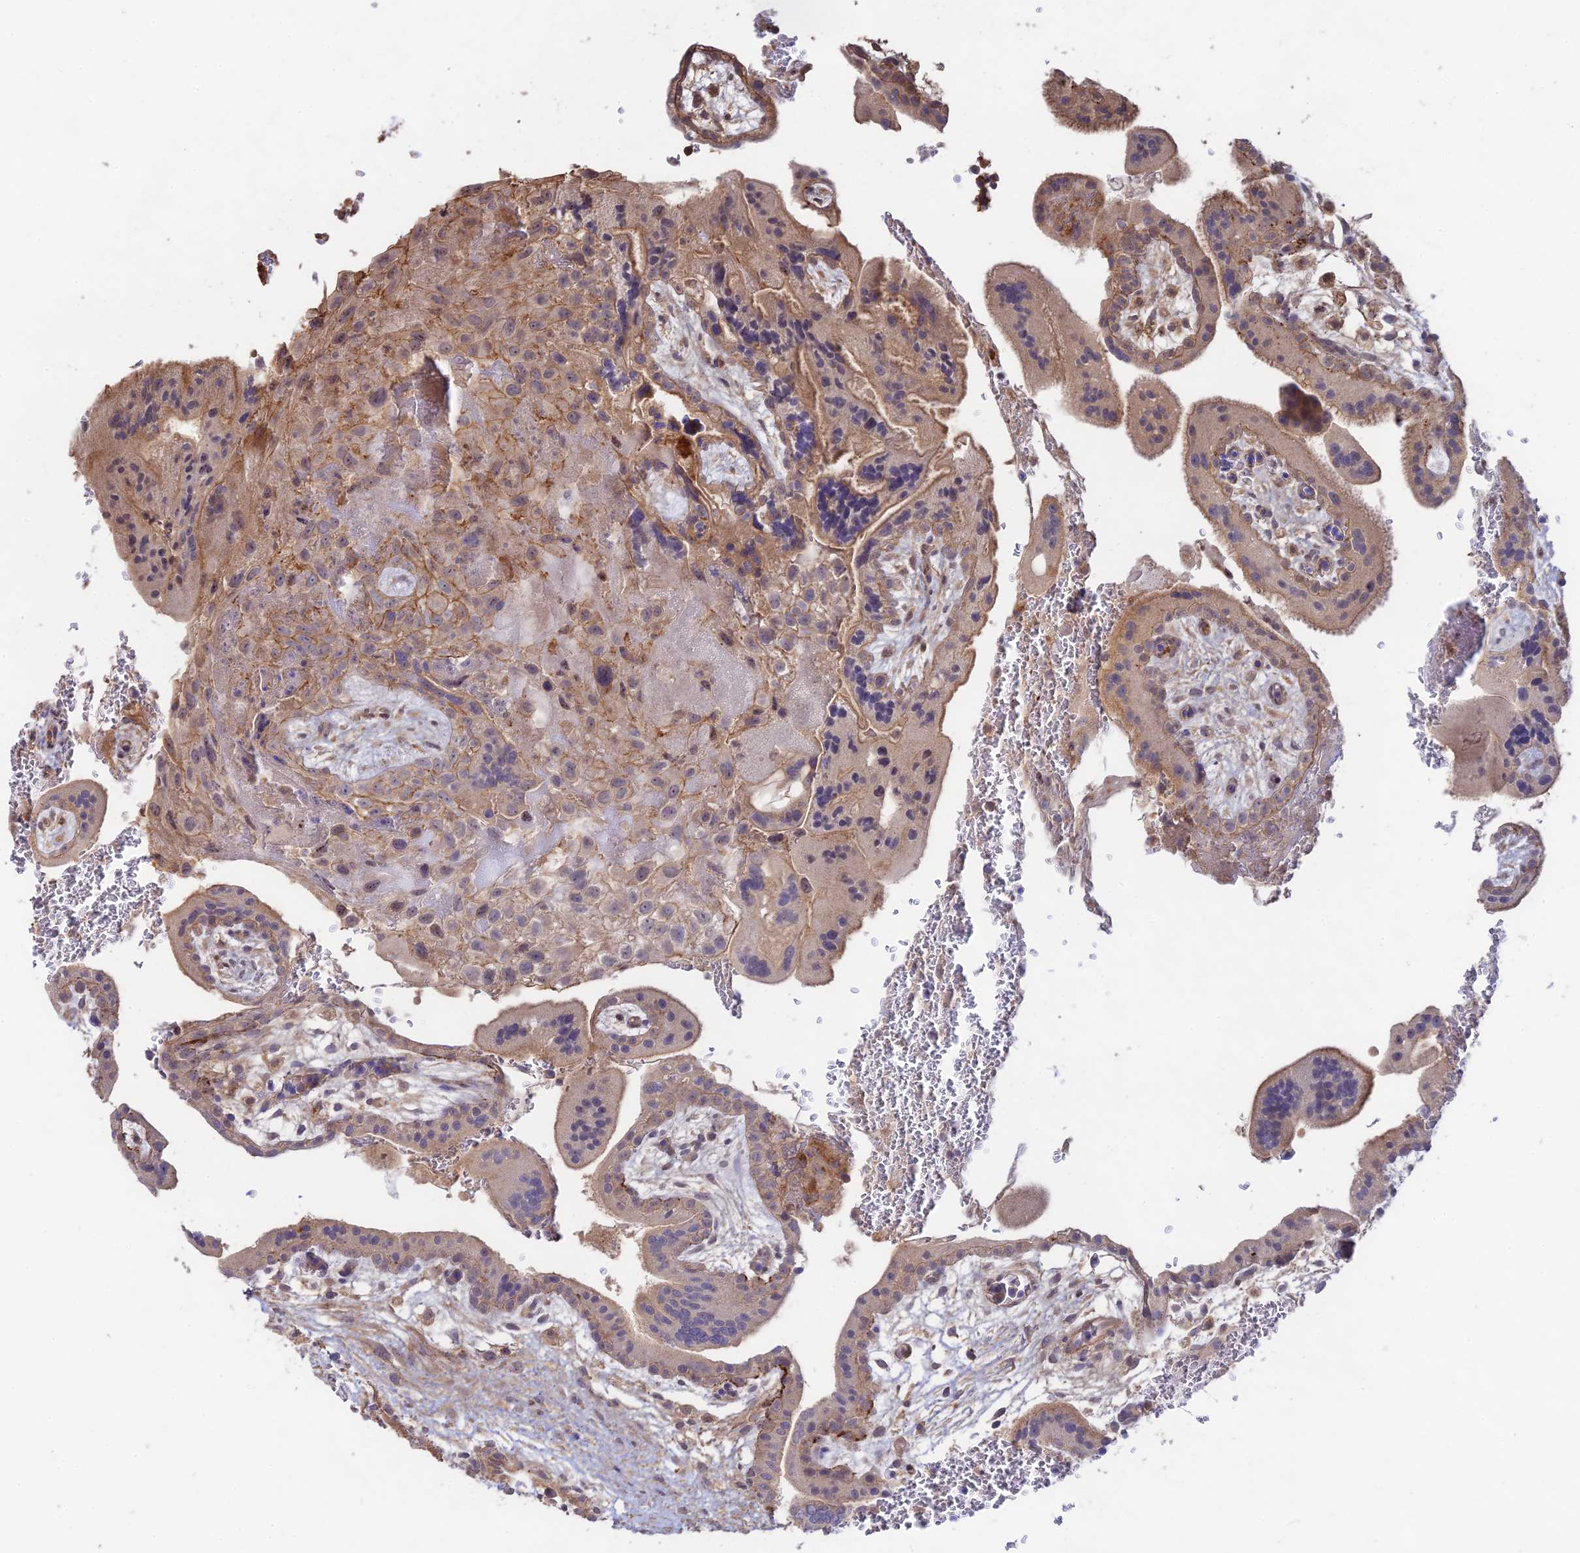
{"staining": {"intensity": "weak", "quantity": ">75%", "location": "cytoplasmic/membranous,nuclear"}, "tissue": "placenta", "cell_type": "Decidual cells", "image_type": "normal", "snomed": [{"axis": "morphology", "description": "Normal tissue, NOS"}, {"axis": "topography", "description": "Placenta"}], "caption": "DAB (3,3'-diaminobenzidine) immunohistochemical staining of benign placenta reveals weak cytoplasmic/membranous,nuclear protein positivity in about >75% of decidual cells.", "gene": "CLCF1", "patient": {"sex": "female", "age": 35}}